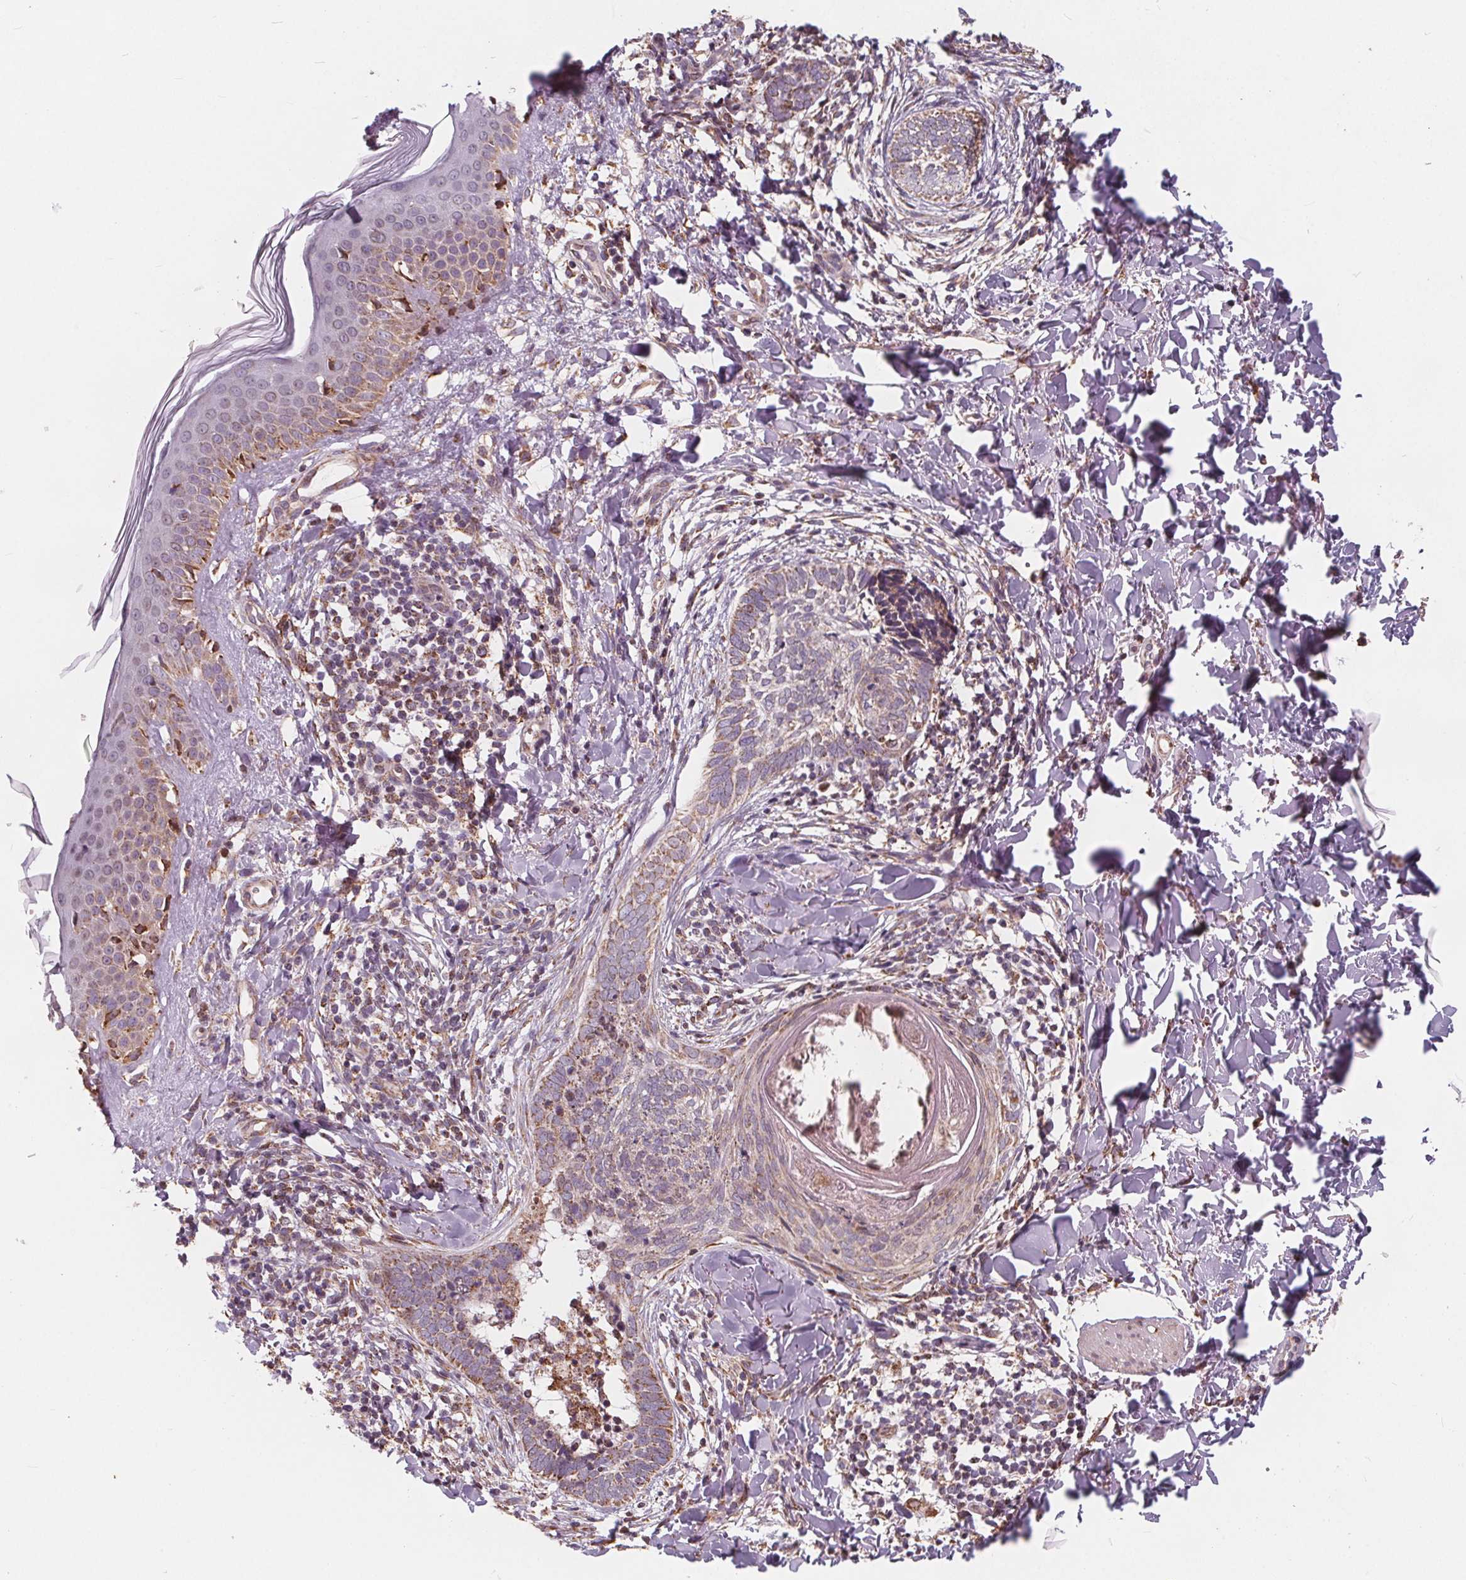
{"staining": {"intensity": "weak", "quantity": "25%-75%", "location": "cytoplasmic/membranous"}, "tissue": "skin cancer", "cell_type": "Tumor cells", "image_type": "cancer", "snomed": [{"axis": "morphology", "description": "Normal tissue, NOS"}, {"axis": "morphology", "description": "Basal cell carcinoma"}, {"axis": "topography", "description": "Skin"}], "caption": "DAB immunohistochemical staining of skin basal cell carcinoma reveals weak cytoplasmic/membranous protein expression in approximately 25%-75% of tumor cells.", "gene": "PLSCR3", "patient": {"sex": "male", "age": 46}}